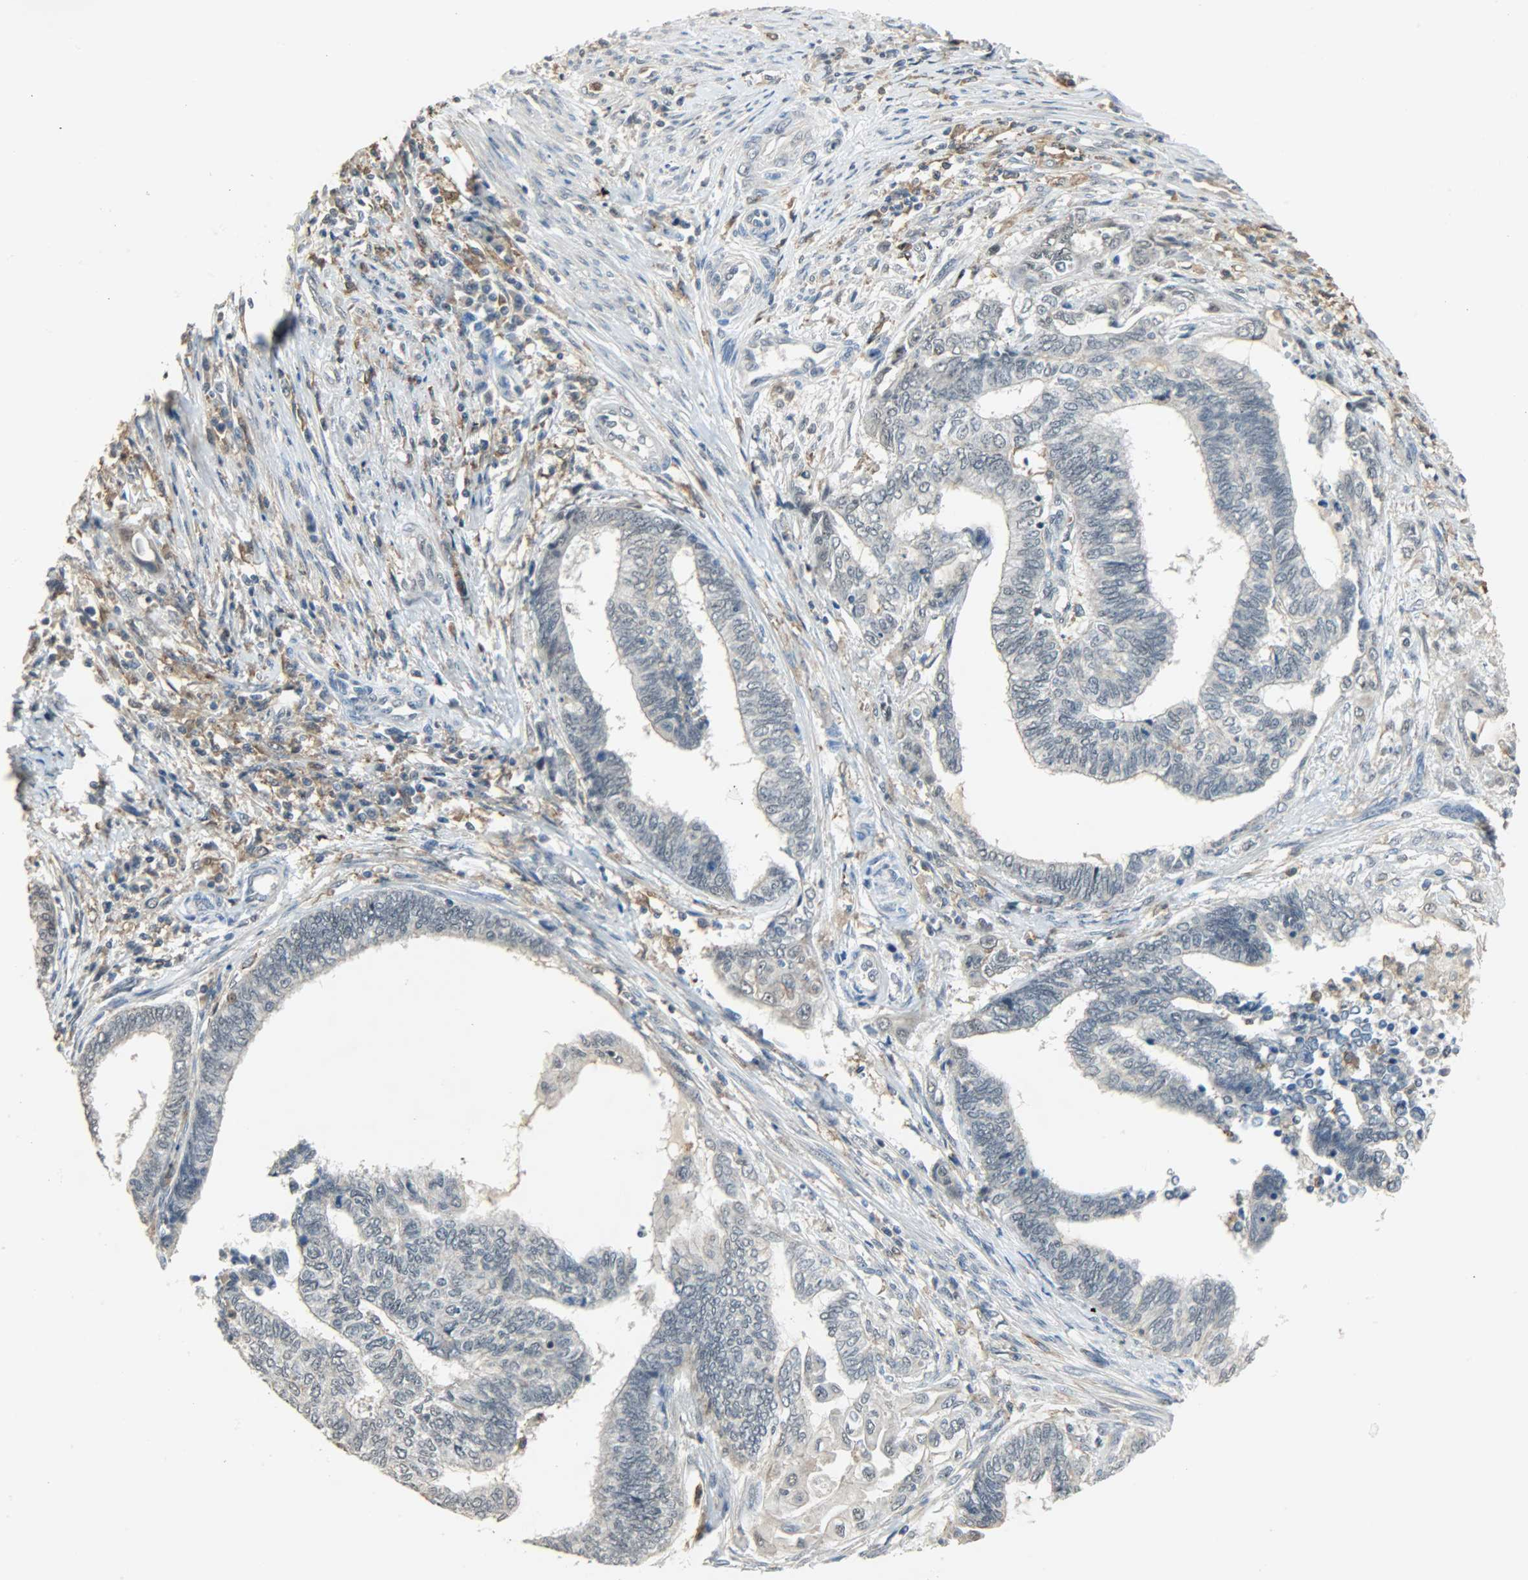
{"staining": {"intensity": "negative", "quantity": "none", "location": "none"}, "tissue": "endometrial cancer", "cell_type": "Tumor cells", "image_type": "cancer", "snomed": [{"axis": "morphology", "description": "Adenocarcinoma, NOS"}, {"axis": "topography", "description": "Uterus"}, {"axis": "topography", "description": "Endometrium"}], "caption": "This is a histopathology image of IHC staining of endometrial cancer, which shows no staining in tumor cells. Brightfield microscopy of IHC stained with DAB (3,3'-diaminobenzidine) (brown) and hematoxylin (blue), captured at high magnification.", "gene": "SKAP2", "patient": {"sex": "female", "age": 70}}